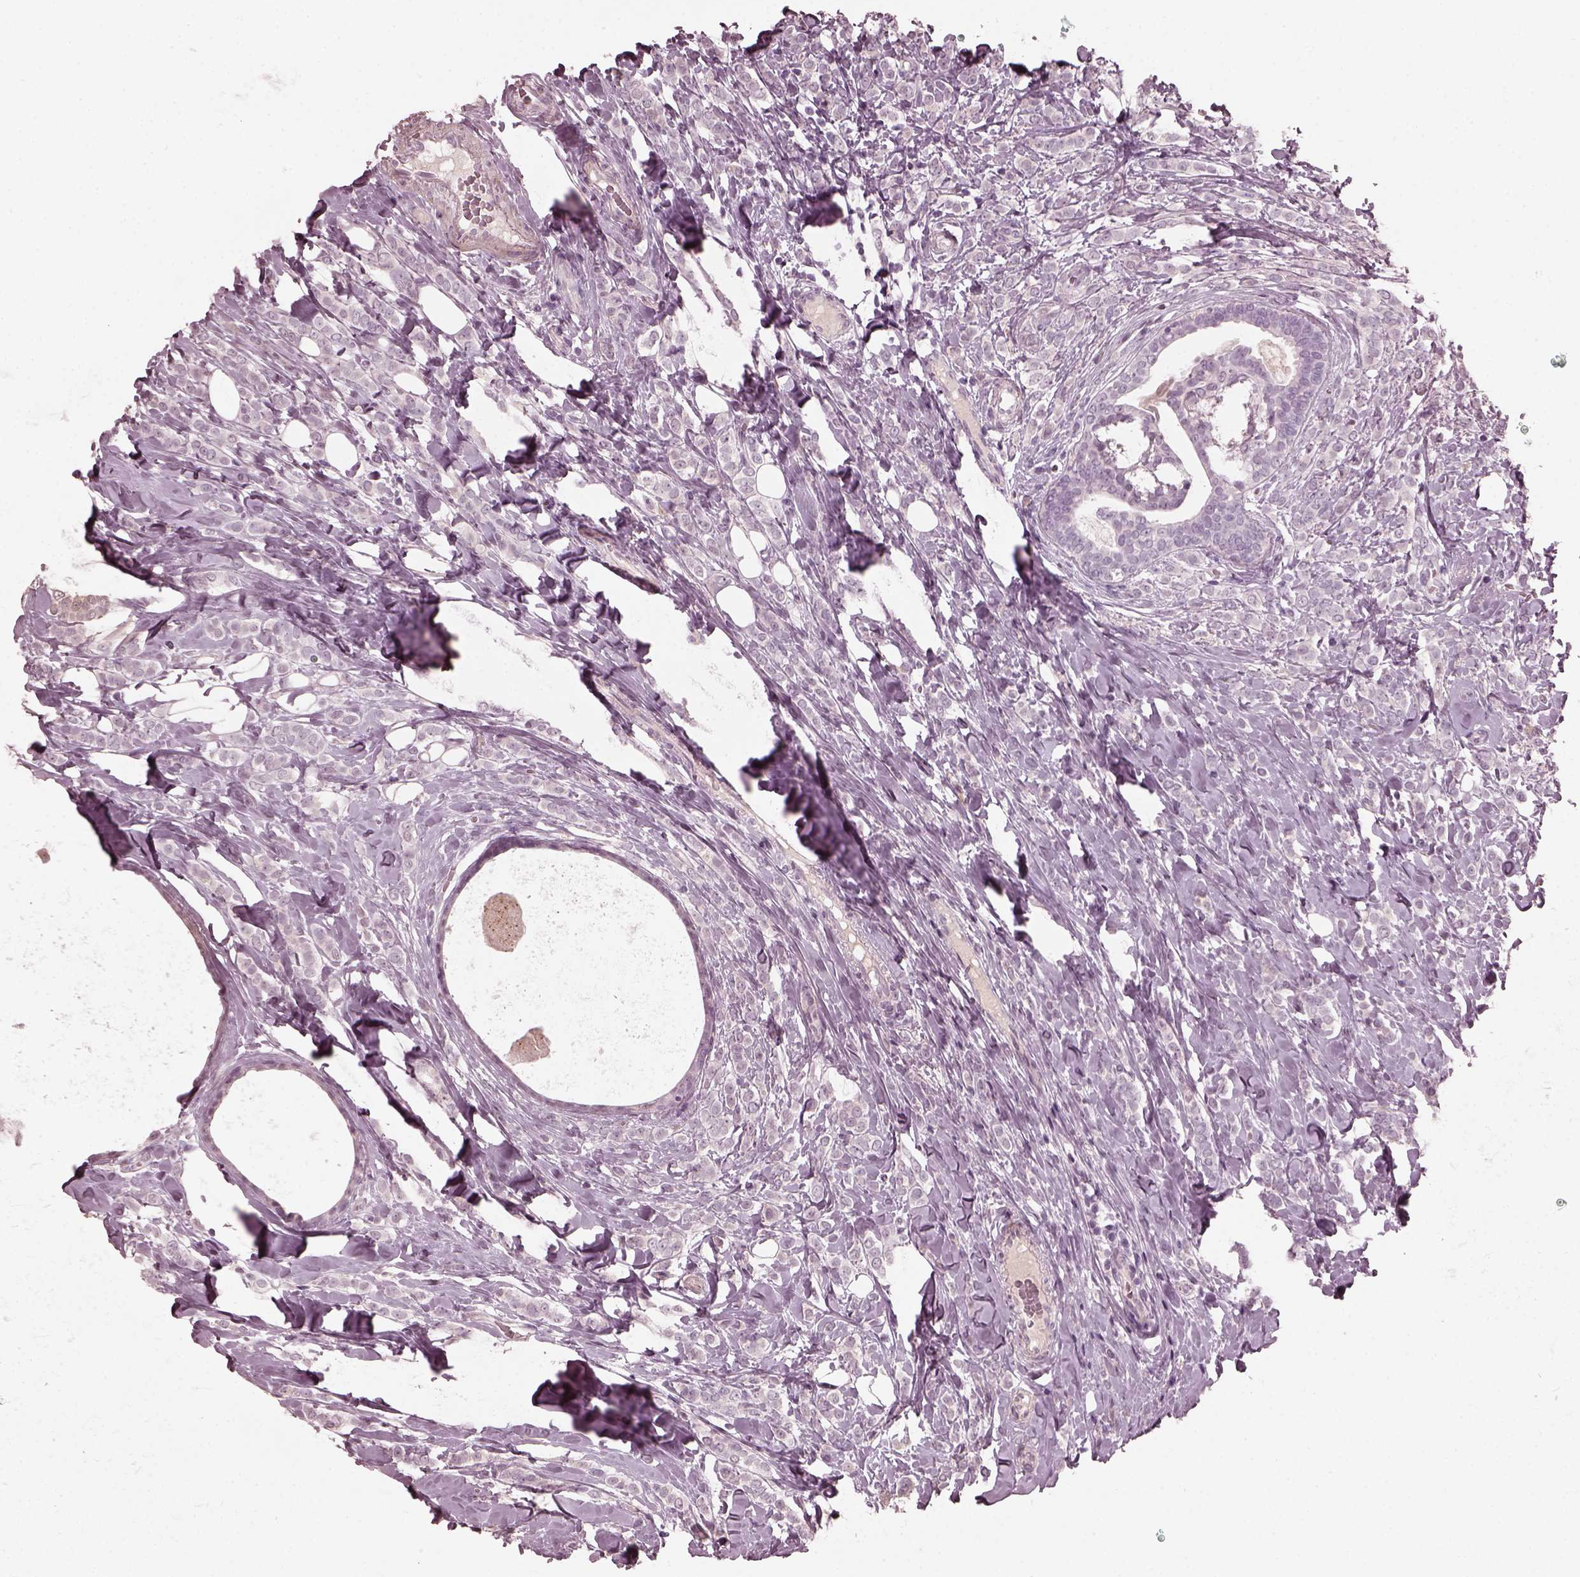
{"staining": {"intensity": "negative", "quantity": "none", "location": "none"}, "tissue": "breast cancer", "cell_type": "Tumor cells", "image_type": "cancer", "snomed": [{"axis": "morphology", "description": "Lobular carcinoma"}, {"axis": "topography", "description": "Breast"}], "caption": "A micrograph of human breast cancer is negative for staining in tumor cells. (DAB (3,3'-diaminobenzidine) immunohistochemistry, high magnification).", "gene": "OPTC", "patient": {"sex": "female", "age": 49}}